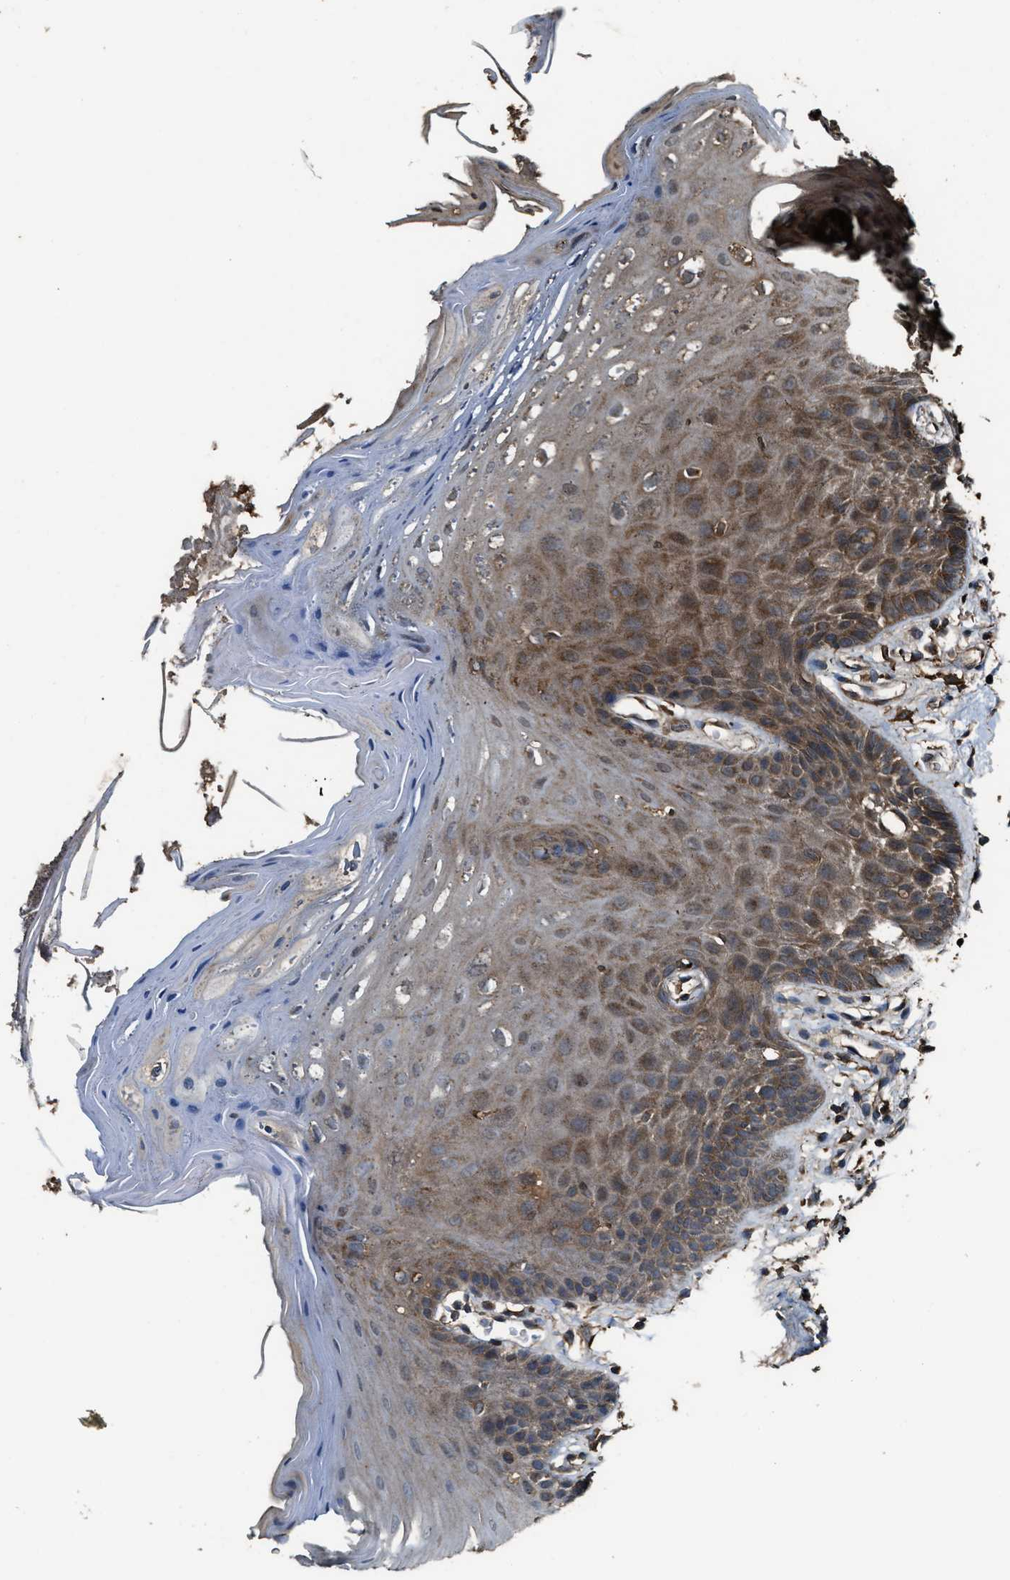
{"staining": {"intensity": "moderate", "quantity": ">75%", "location": "cytoplasmic/membranous"}, "tissue": "oral mucosa", "cell_type": "Squamous epithelial cells", "image_type": "normal", "snomed": [{"axis": "morphology", "description": "Normal tissue, NOS"}, {"axis": "morphology", "description": "Squamous cell carcinoma, NOS"}, {"axis": "topography", "description": "Oral tissue"}, {"axis": "topography", "description": "Head-Neck"}], "caption": "Moderate cytoplasmic/membranous staining for a protein is seen in approximately >75% of squamous epithelial cells of unremarkable oral mucosa using IHC.", "gene": "MAP3K8", "patient": {"sex": "male", "age": 71}}